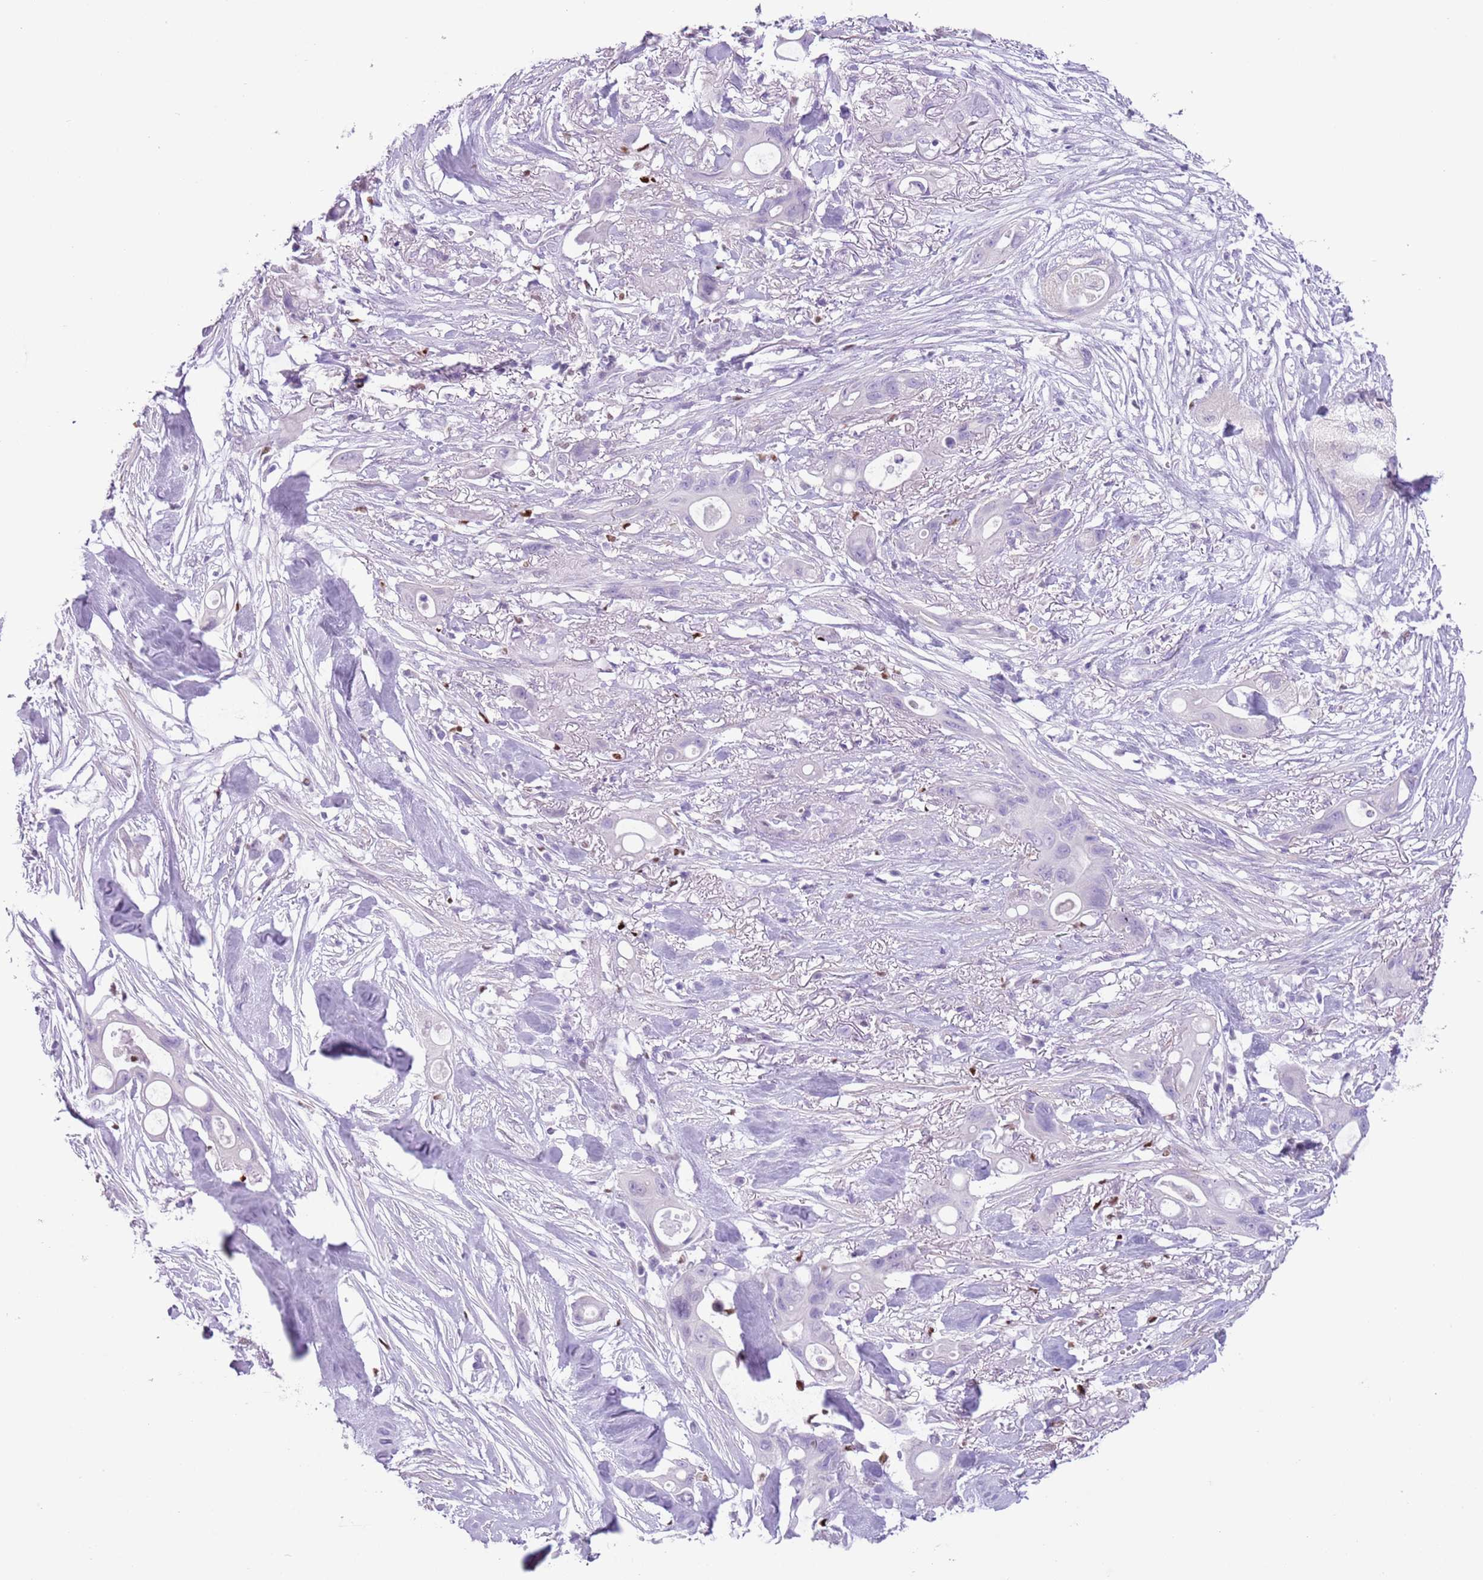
{"staining": {"intensity": "negative", "quantity": "none", "location": "none"}, "tissue": "ovarian cancer", "cell_type": "Tumor cells", "image_type": "cancer", "snomed": [{"axis": "morphology", "description": "Cystadenocarcinoma, mucinous, NOS"}, {"axis": "topography", "description": "Ovary"}], "caption": "DAB immunohistochemical staining of human ovarian cancer (mucinous cystadenocarcinoma) demonstrates no significant positivity in tumor cells.", "gene": "SLC7A14", "patient": {"sex": "female", "age": 70}}